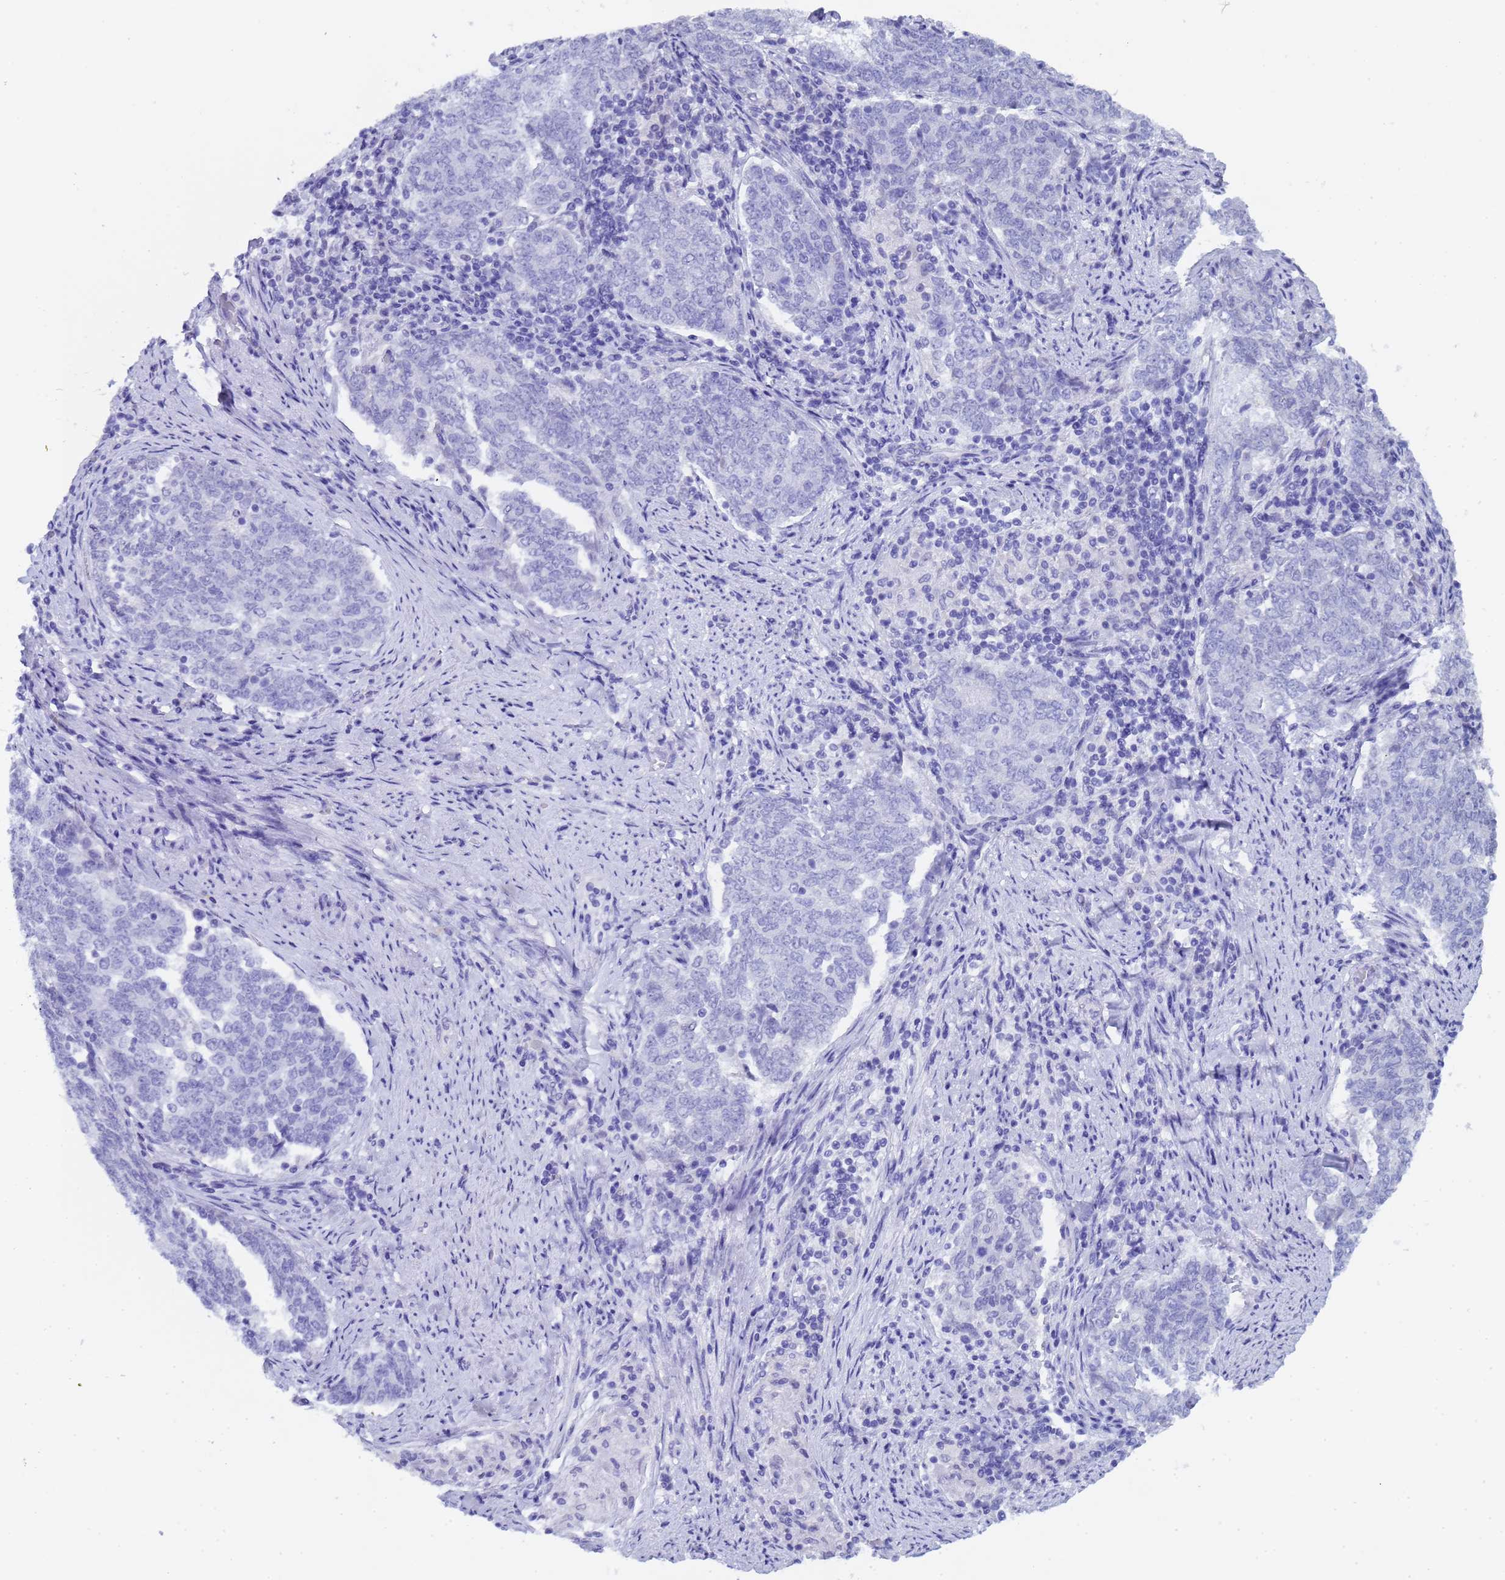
{"staining": {"intensity": "negative", "quantity": "none", "location": "none"}, "tissue": "endometrial cancer", "cell_type": "Tumor cells", "image_type": "cancer", "snomed": [{"axis": "morphology", "description": "Adenocarcinoma, NOS"}, {"axis": "topography", "description": "Endometrium"}], "caption": "Immunohistochemistry (IHC) image of neoplastic tissue: human endometrial adenocarcinoma stained with DAB displays no significant protein staining in tumor cells. Brightfield microscopy of immunohistochemistry (IHC) stained with DAB (brown) and hematoxylin (blue), captured at high magnification.", "gene": "CTRC", "patient": {"sex": "female", "age": 80}}